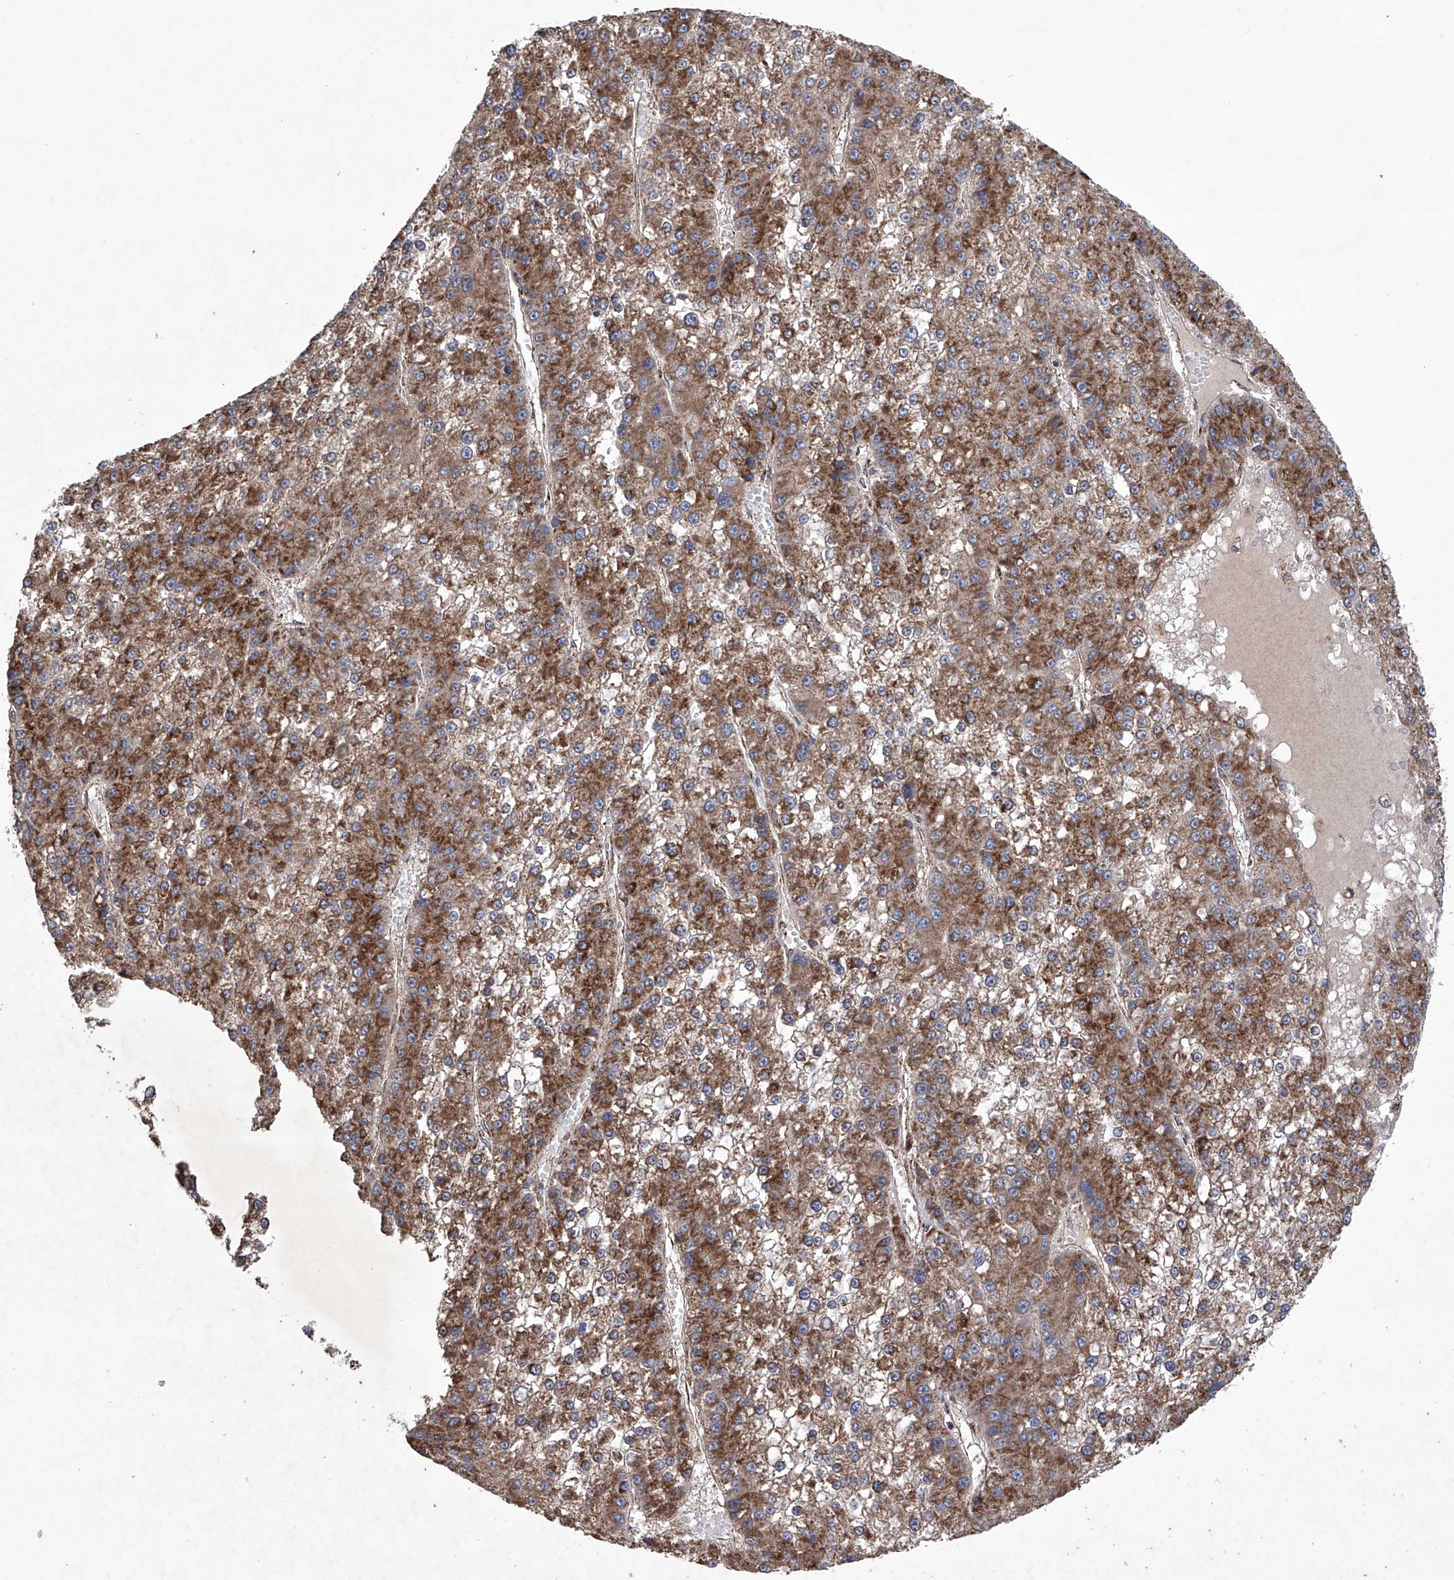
{"staining": {"intensity": "moderate", "quantity": ">75%", "location": "cytoplasmic/membranous"}, "tissue": "liver cancer", "cell_type": "Tumor cells", "image_type": "cancer", "snomed": [{"axis": "morphology", "description": "Carcinoma, Hepatocellular, NOS"}, {"axis": "topography", "description": "Liver"}], "caption": "High-magnification brightfield microscopy of liver cancer stained with DAB (3,3'-diaminobenzidine) (brown) and counterstained with hematoxylin (blue). tumor cells exhibit moderate cytoplasmic/membranous staining is appreciated in approximately>75% of cells.", "gene": "EFCAB2", "patient": {"sex": "female", "age": 73}}